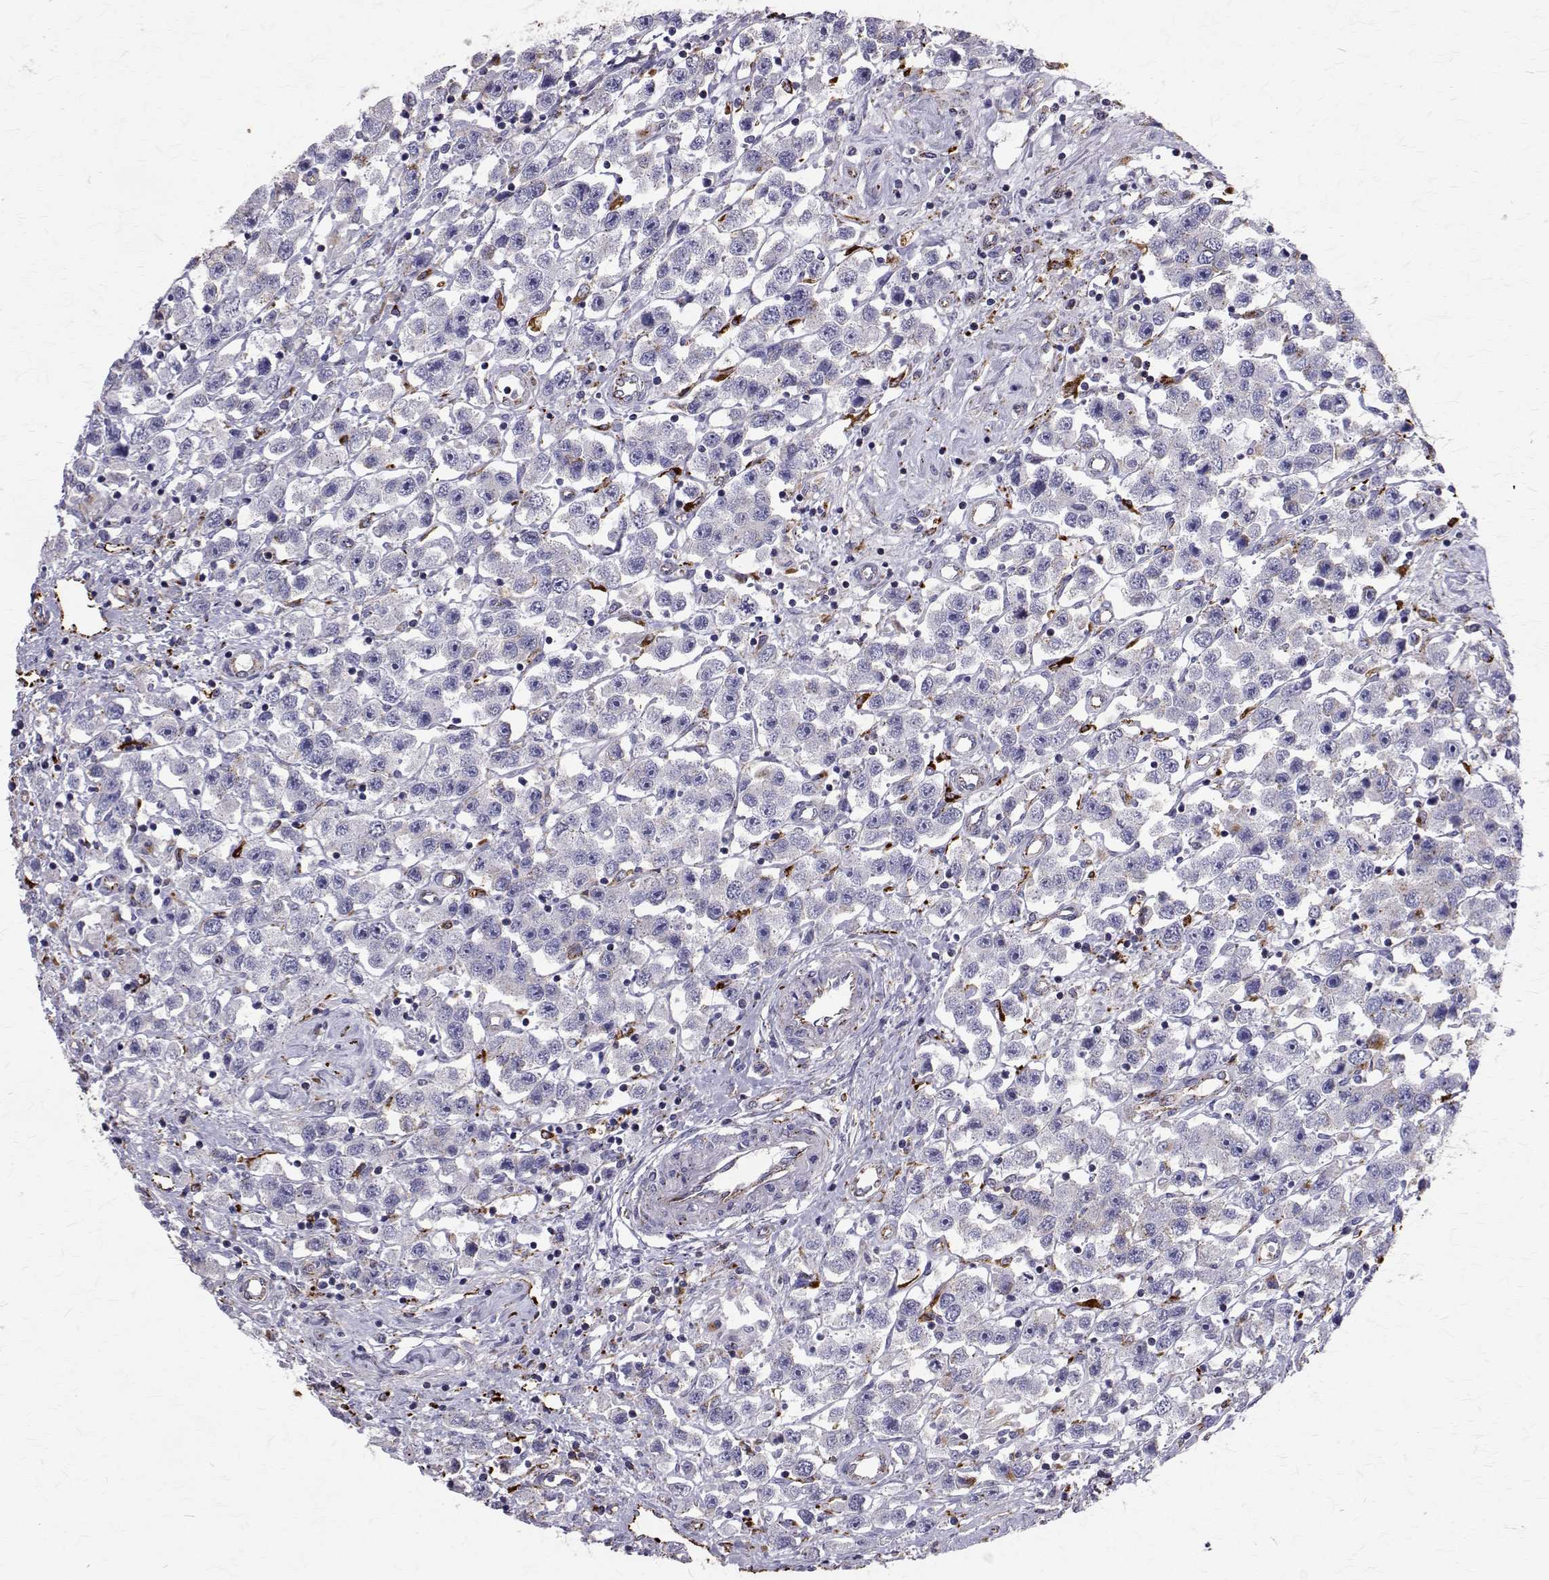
{"staining": {"intensity": "negative", "quantity": "none", "location": "none"}, "tissue": "testis cancer", "cell_type": "Tumor cells", "image_type": "cancer", "snomed": [{"axis": "morphology", "description": "Seminoma, NOS"}, {"axis": "topography", "description": "Testis"}], "caption": "Tumor cells show no significant expression in testis seminoma.", "gene": "TPP1", "patient": {"sex": "male", "age": 45}}